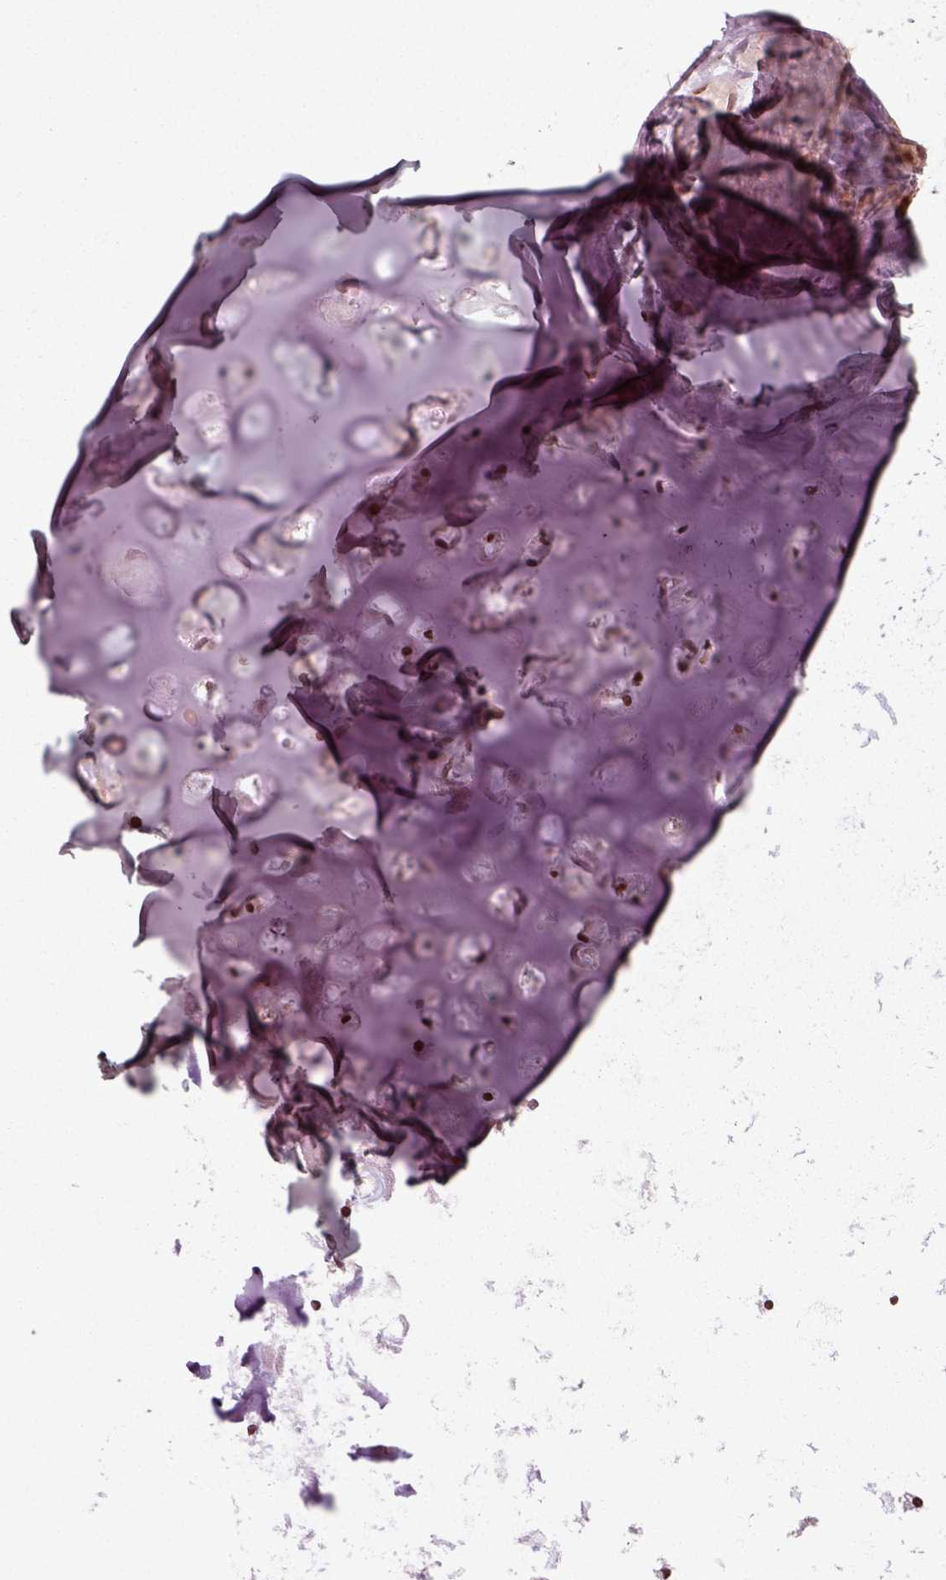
{"staining": {"intensity": "moderate", "quantity": "<25%", "location": "nuclear"}, "tissue": "soft tissue", "cell_type": "Chondrocytes", "image_type": "normal", "snomed": [{"axis": "morphology", "description": "Normal tissue, NOS"}, {"axis": "topography", "description": "Cartilage tissue"}], "caption": "Protein staining by immunohistochemistry (IHC) shows moderate nuclear staining in approximately <25% of chondrocytes in benign soft tissue.", "gene": "CDC14A", "patient": {"sex": "male", "age": 62}}